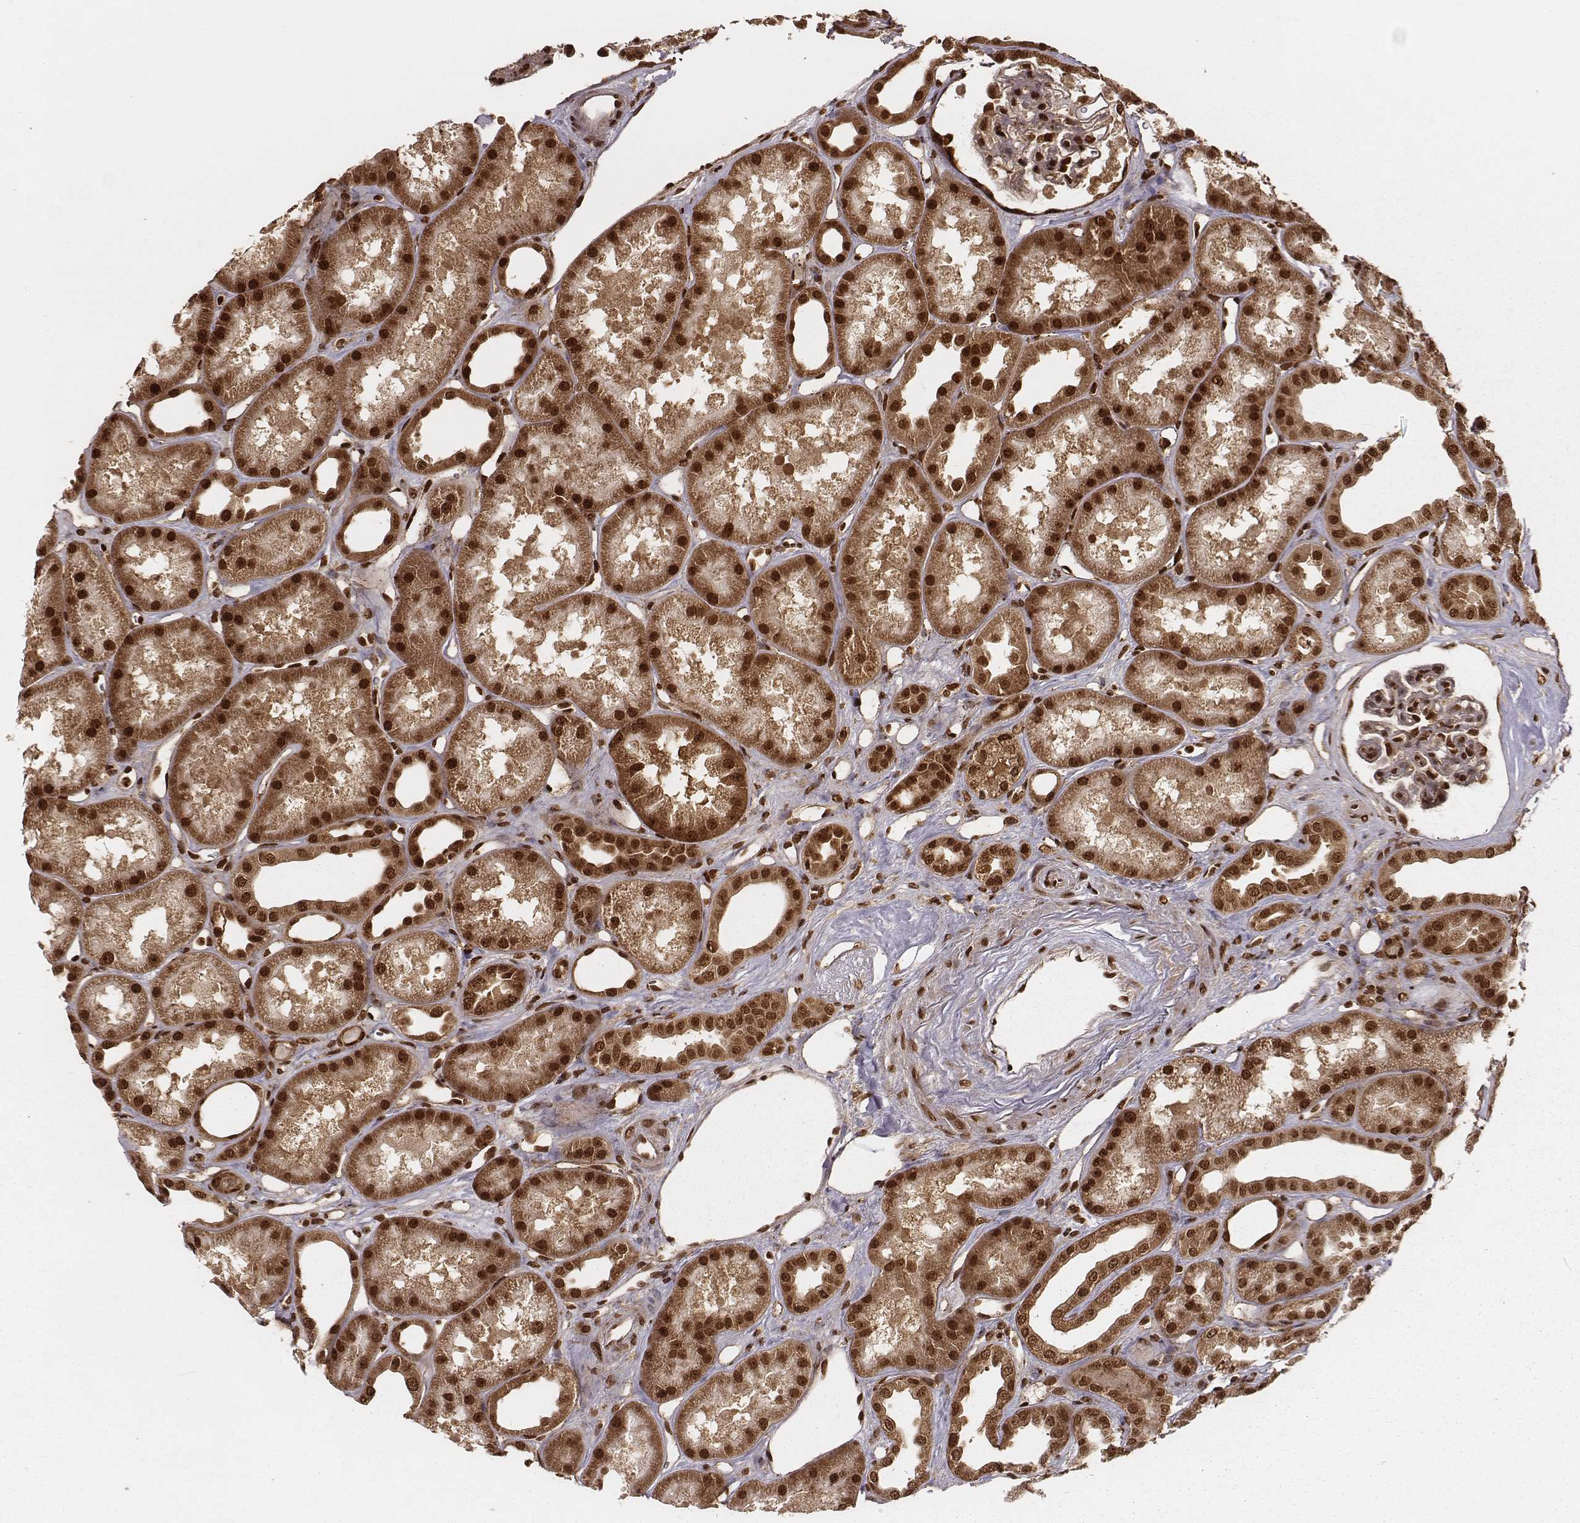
{"staining": {"intensity": "strong", "quantity": ">75%", "location": "cytoplasmic/membranous,nuclear"}, "tissue": "kidney", "cell_type": "Cells in glomeruli", "image_type": "normal", "snomed": [{"axis": "morphology", "description": "Normal tissue, NOS"}, {"axis": "topography", "description": "Kidney"}], "caption": "Immunohistochemistry (IHC) histopathology image of benign kidney: kidney stained using immunohistochemistry (IHC) displays high levels of strong protein expression localized specifically in the cytoplasmic/membranous,nuclear of cells in glomeruli, appearing as a cytoplasmic/membranous,nuclear brown color.", "gene": "NFX1", "patient": {"sex": "male", "age": 61}}